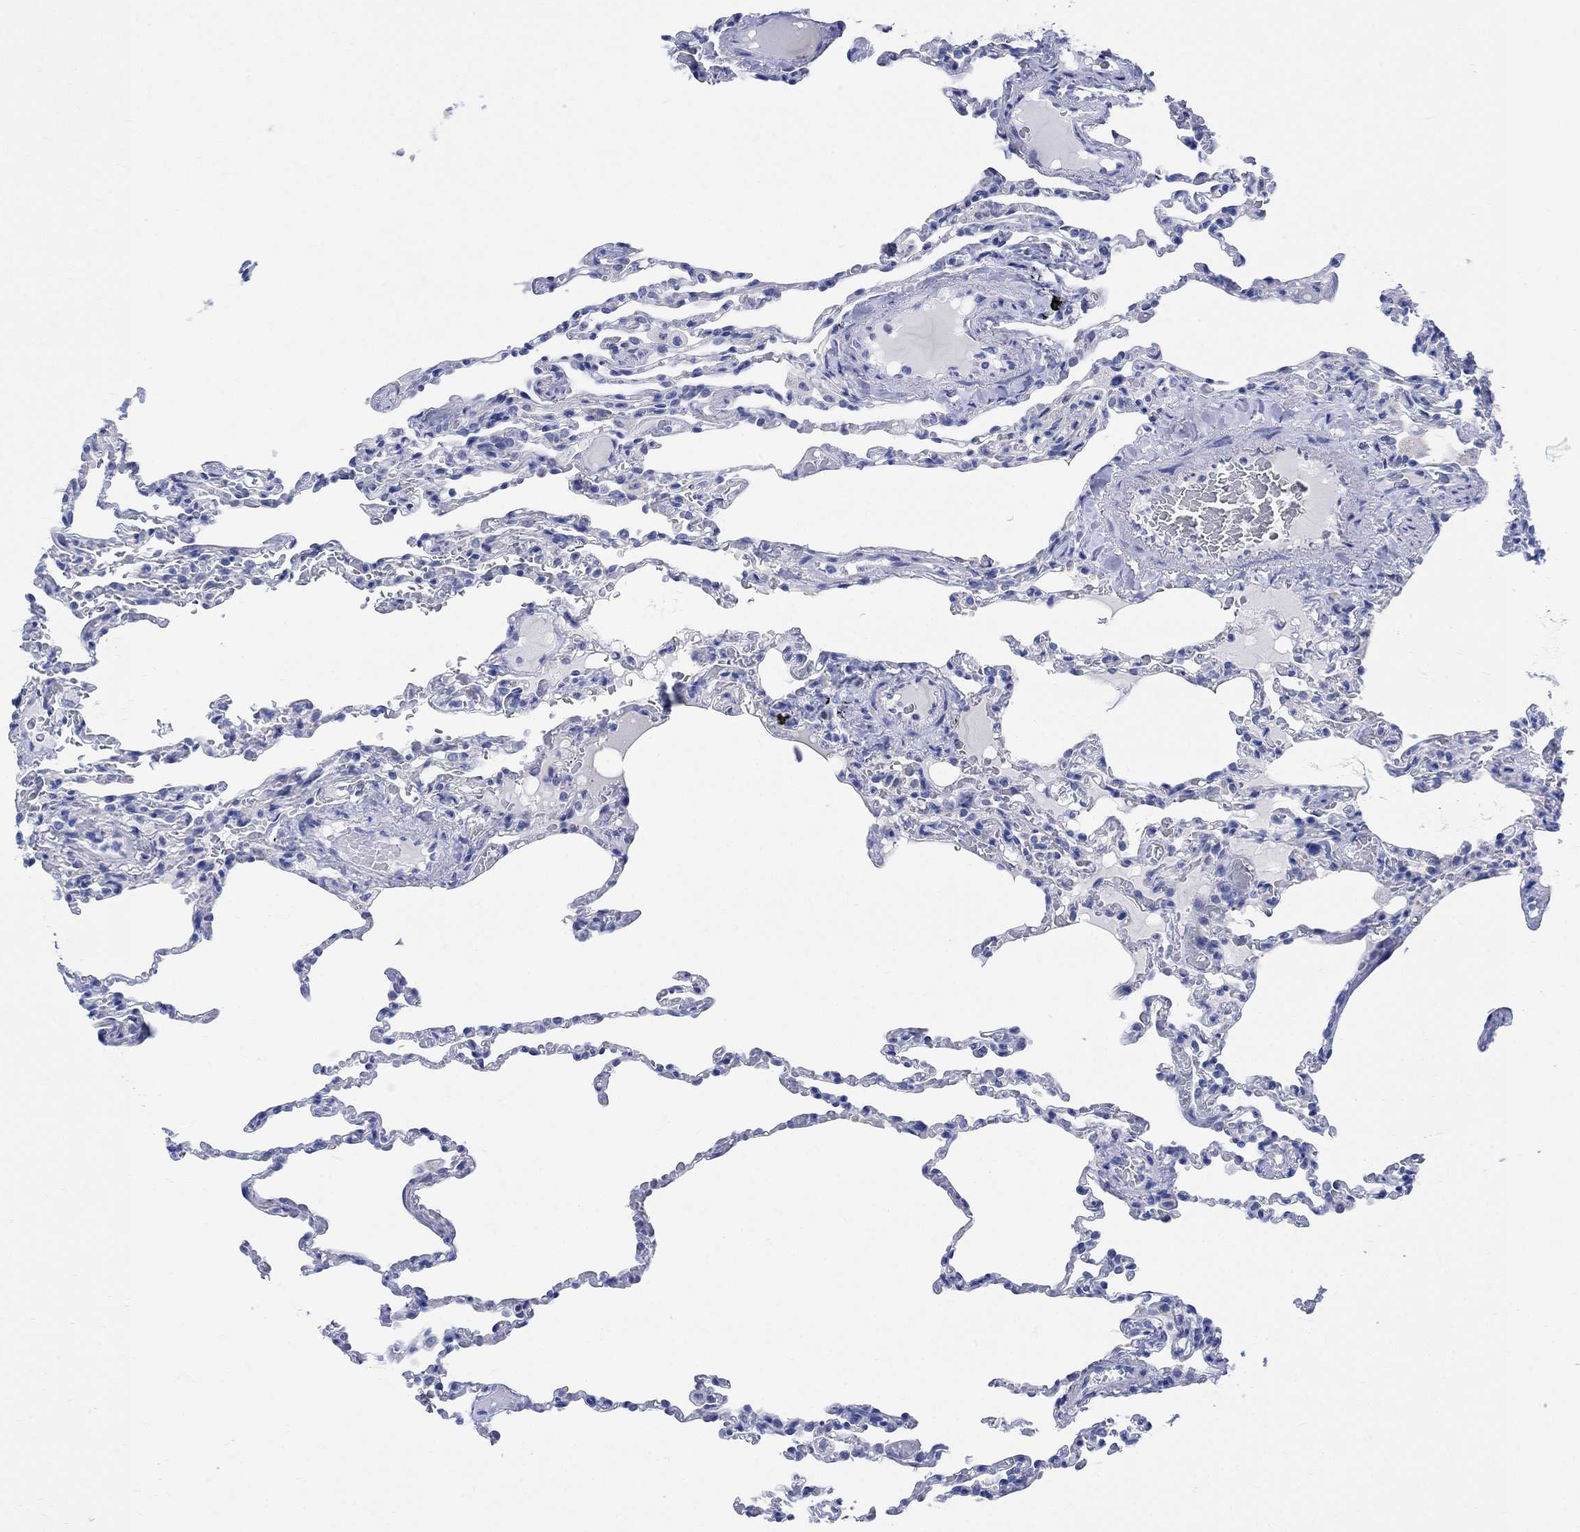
{"staining": {"intensity": "negative", "quantity": "none", "location": "none"}, "tissue": "lung", "cell_type": "Alveolar cells", "image_type": "normal", "snomed": [{"axis": "morphology", "description": "Normal tissue, NOS"}, {"axis": "topography", "description": "Lung"}], "caption": "Immunohistochemistry (IHC) micrograph of benign human lung stained for a protein (brown), which shows no expression in alveolar cells.", "gene": "MYL1", "patient": {"sex": "female", "age": 43}}